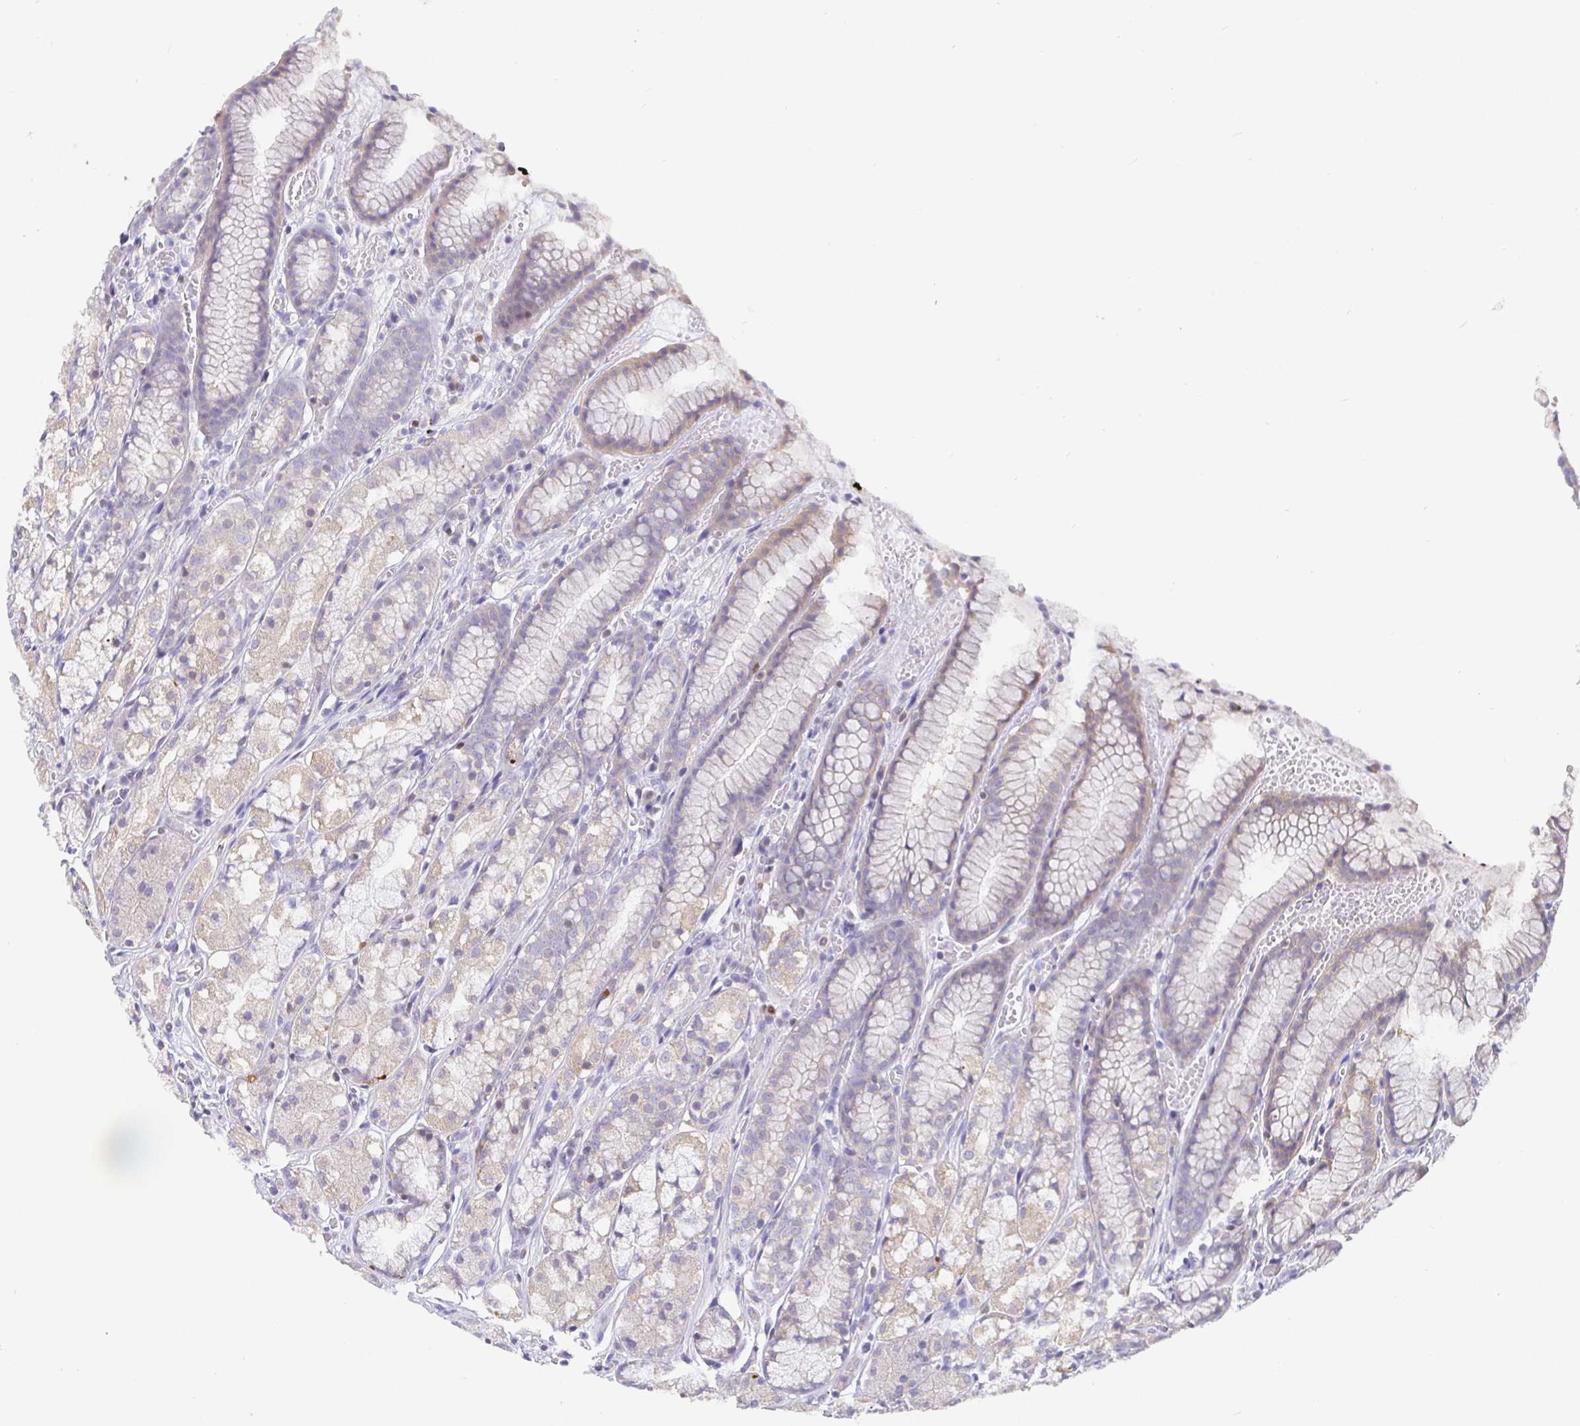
{"staining": {"intensity": "moderate", "quantity": "25%-75%", "location": "cytoplasmic/membranous"}, "tissue": "stomach", "cell_type": "Glandular cells", "image_type": "normal", "snomed": [{"axis": "morphology", "description": "Normal tissue, NOS"}, {"axis": "topography", "description": "Smooth muscle"}, {"axis": "topography", "description": "Stomach"}], "caption": "Approximately 25%-75% of glandular cells in normal stomach exhibit moderate cytoplasmic/membranous protein positivity as visualized by brown immunohistochemical staining.", "gene": "SATB1", "patient": {"sex": "male", "age": 70}}